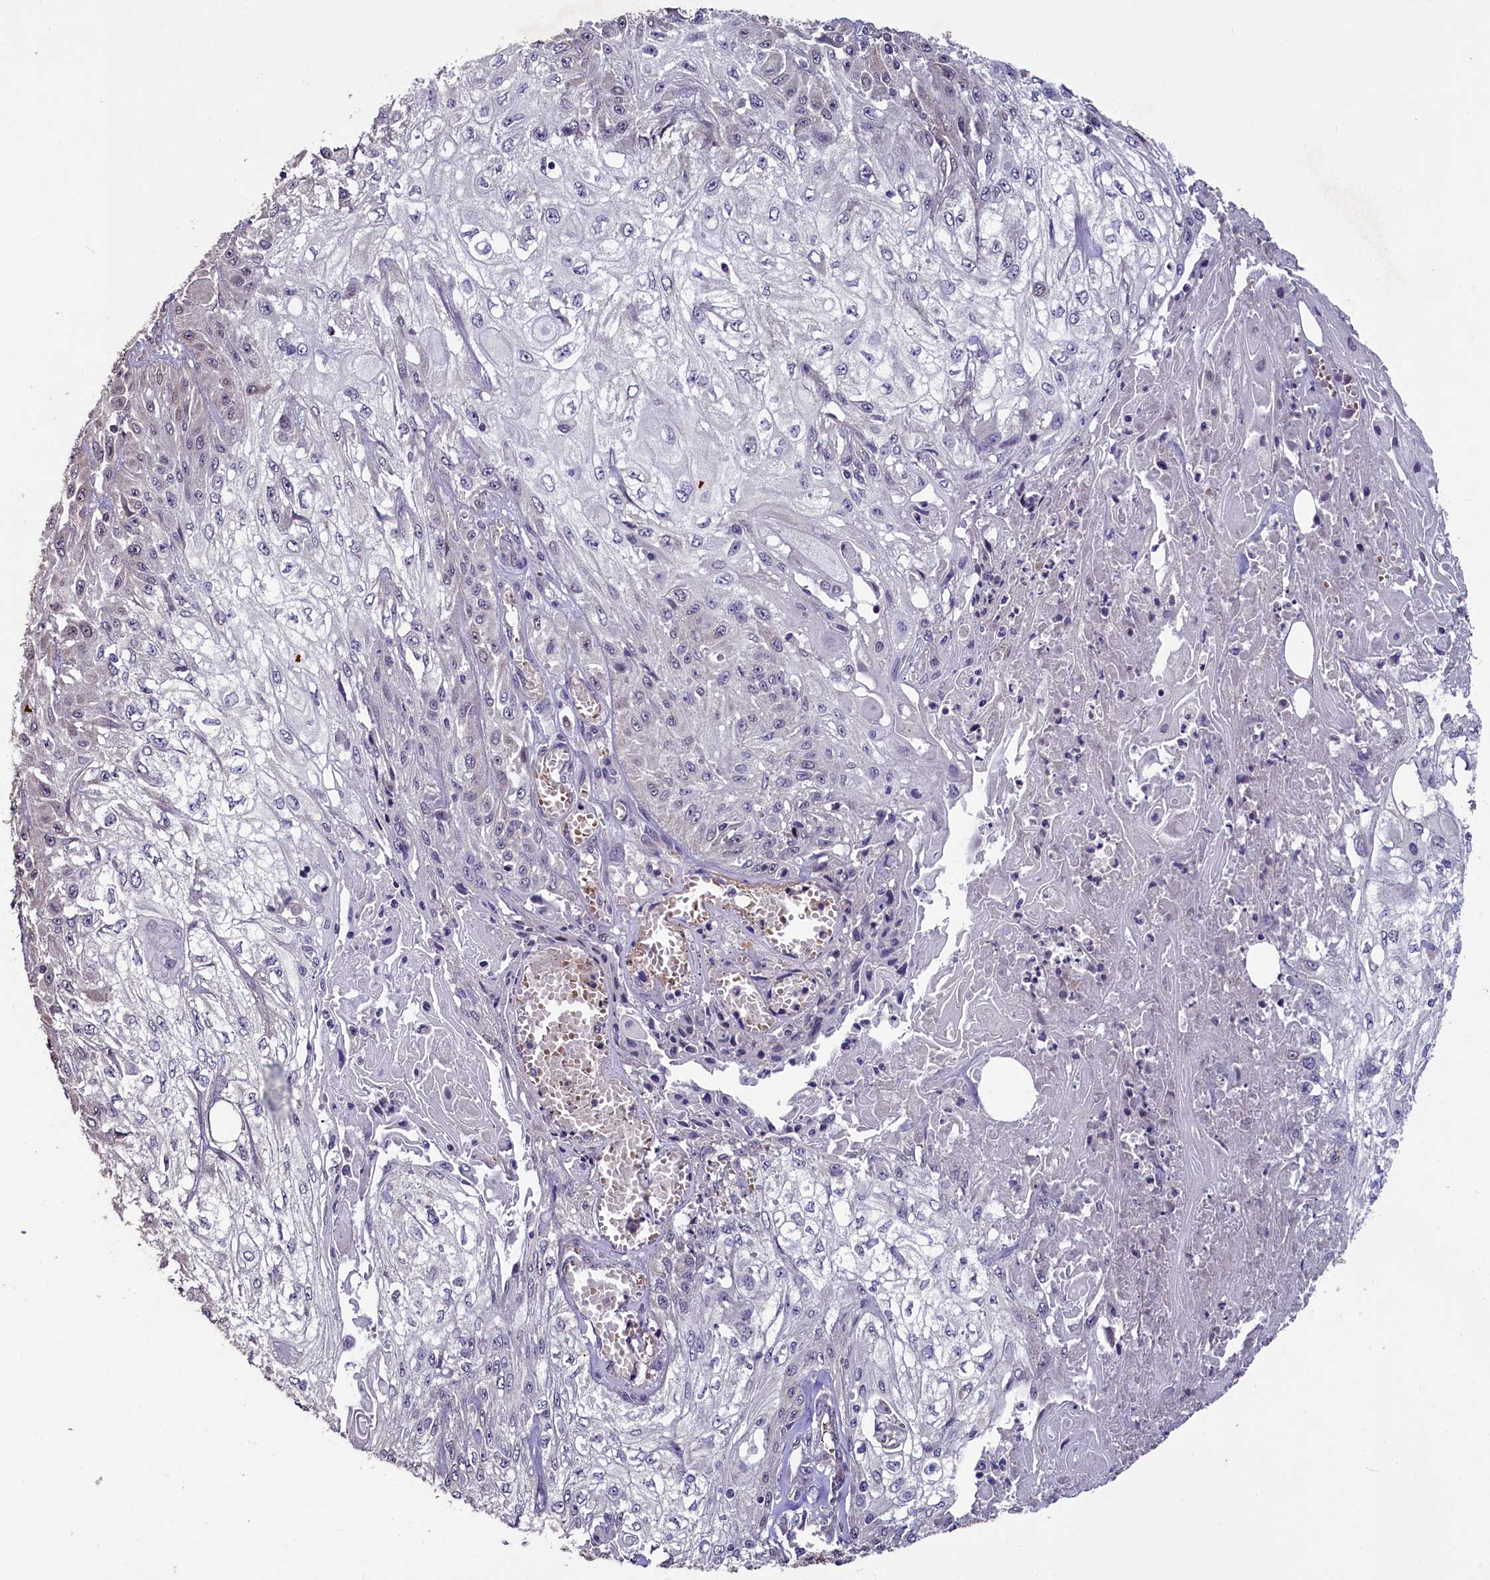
{"staining": {"intensity": "weak", "quantity": "<25%", "location": "cytoplasmic/membranous"}, "tissue": "skin cancer", "cell_type": "Tumor cells", "image_type": "cancer", "snomed": [{"axis": "morphology", "description": "Squamous cell carcinoma, NOS"}, {"axis": "morphology", "description": "Squamous cell carcinoma, metastatic, NOS"}, {"axis": "topography", "description": "Skin"}, {"axis": "topography", "description": "Lymph node"}], "caption": "Tumor cells are negative for brown protein staining in metastatic squamous cell carcinoma (skin).", "gene": "SLC39A6", "patient": {"sex": "male", "age": 75}}